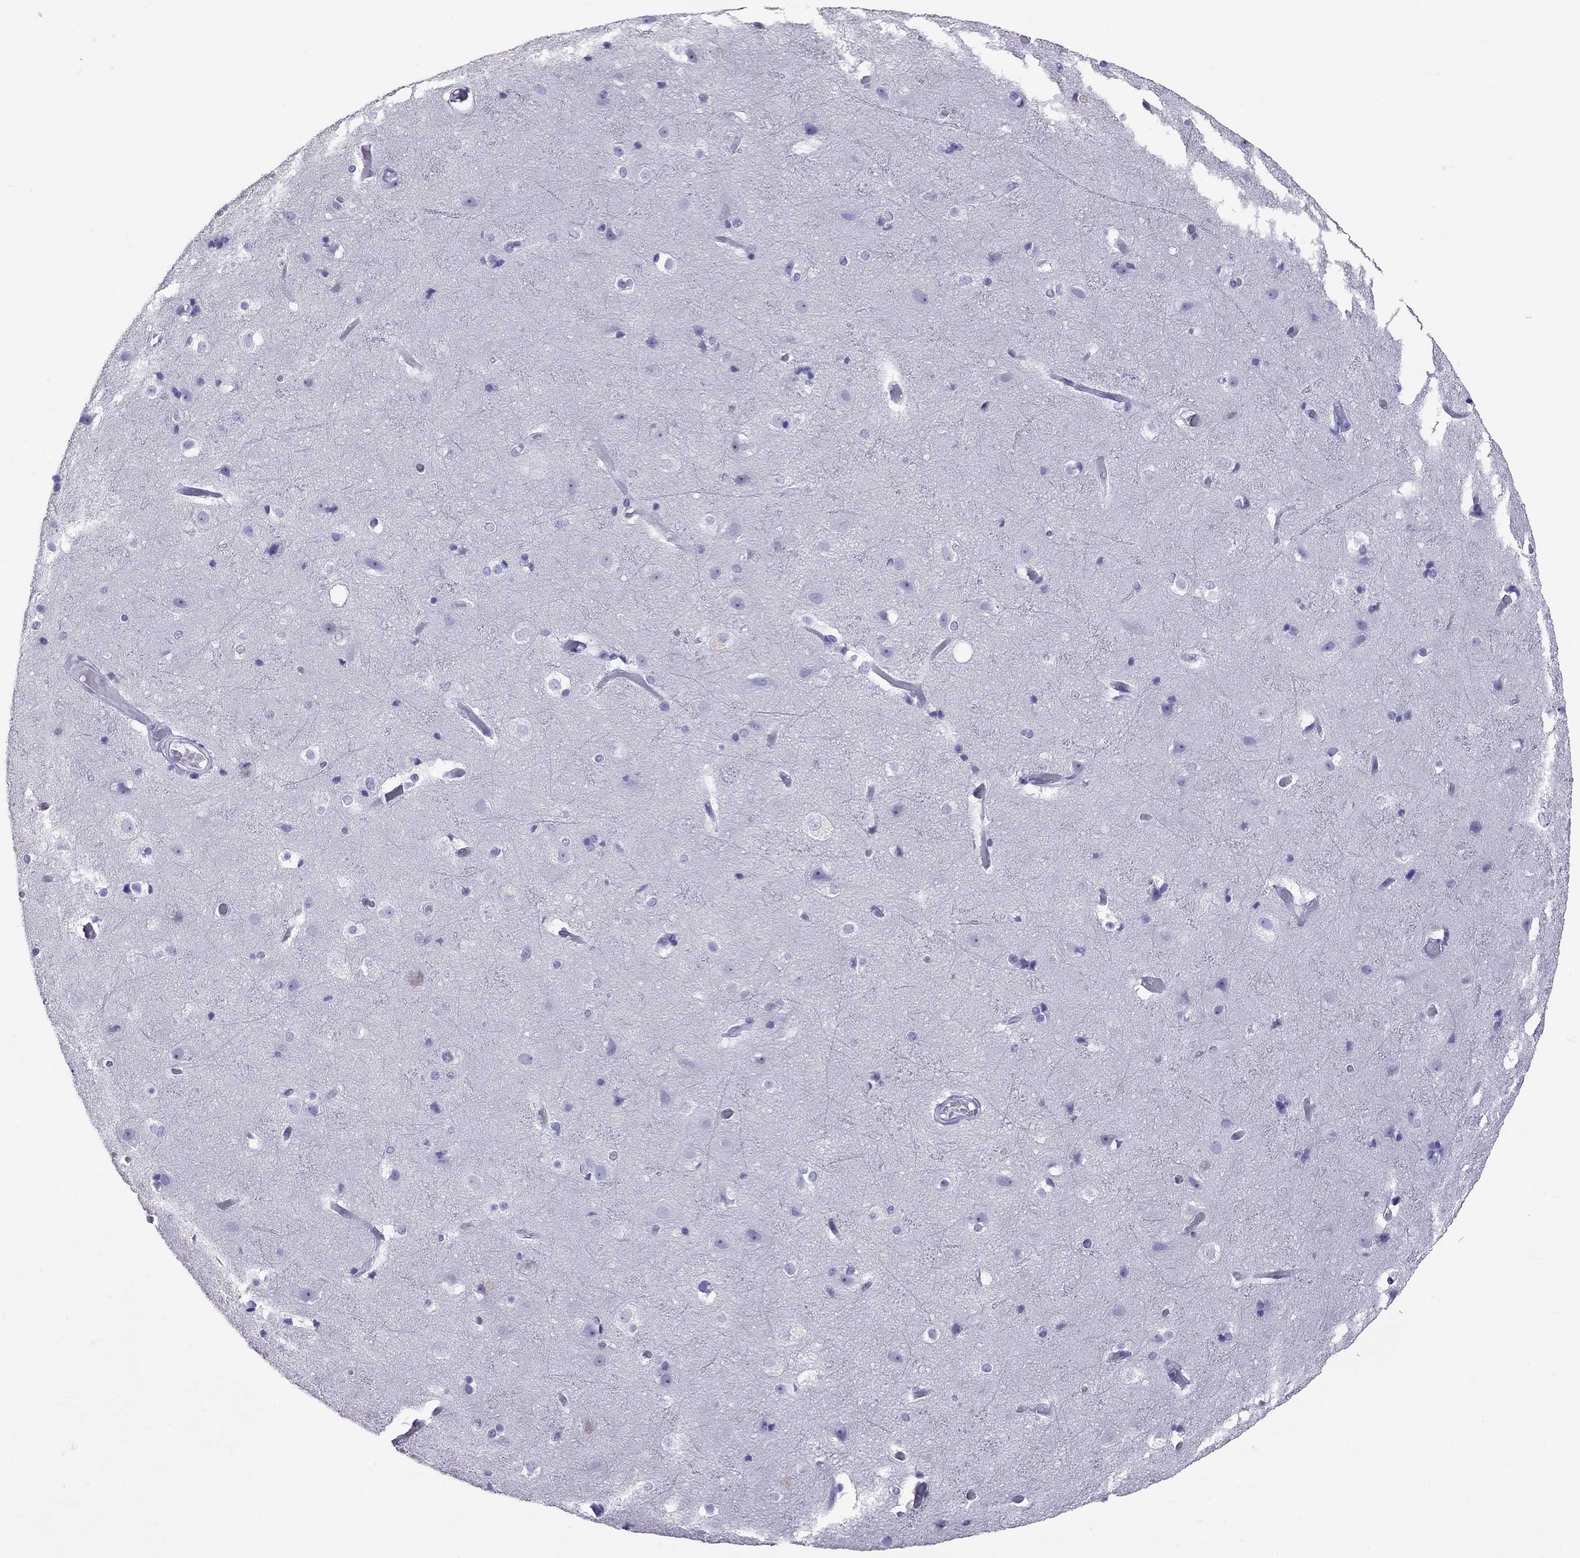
{"staining": {"intensity": "negative", "quantity": "none", "location": "none"}, "tissue": "cerebral cortex", "cell_type": "Endothelial cells", "image_type": "normal", "snomed": [{"axis": "morphology", "description": "Normal tissue, NOS"}, {"axis": "topography", "description": "Cerebral cortex"}], "caption": "This is a micrograph of immunohistochemistry (IHC) staining of benign cerebral cortex, which shows no expression in endothelial cells.", "gene": "SLAMF1", "patient": {"sex": "female", "age": 52}}